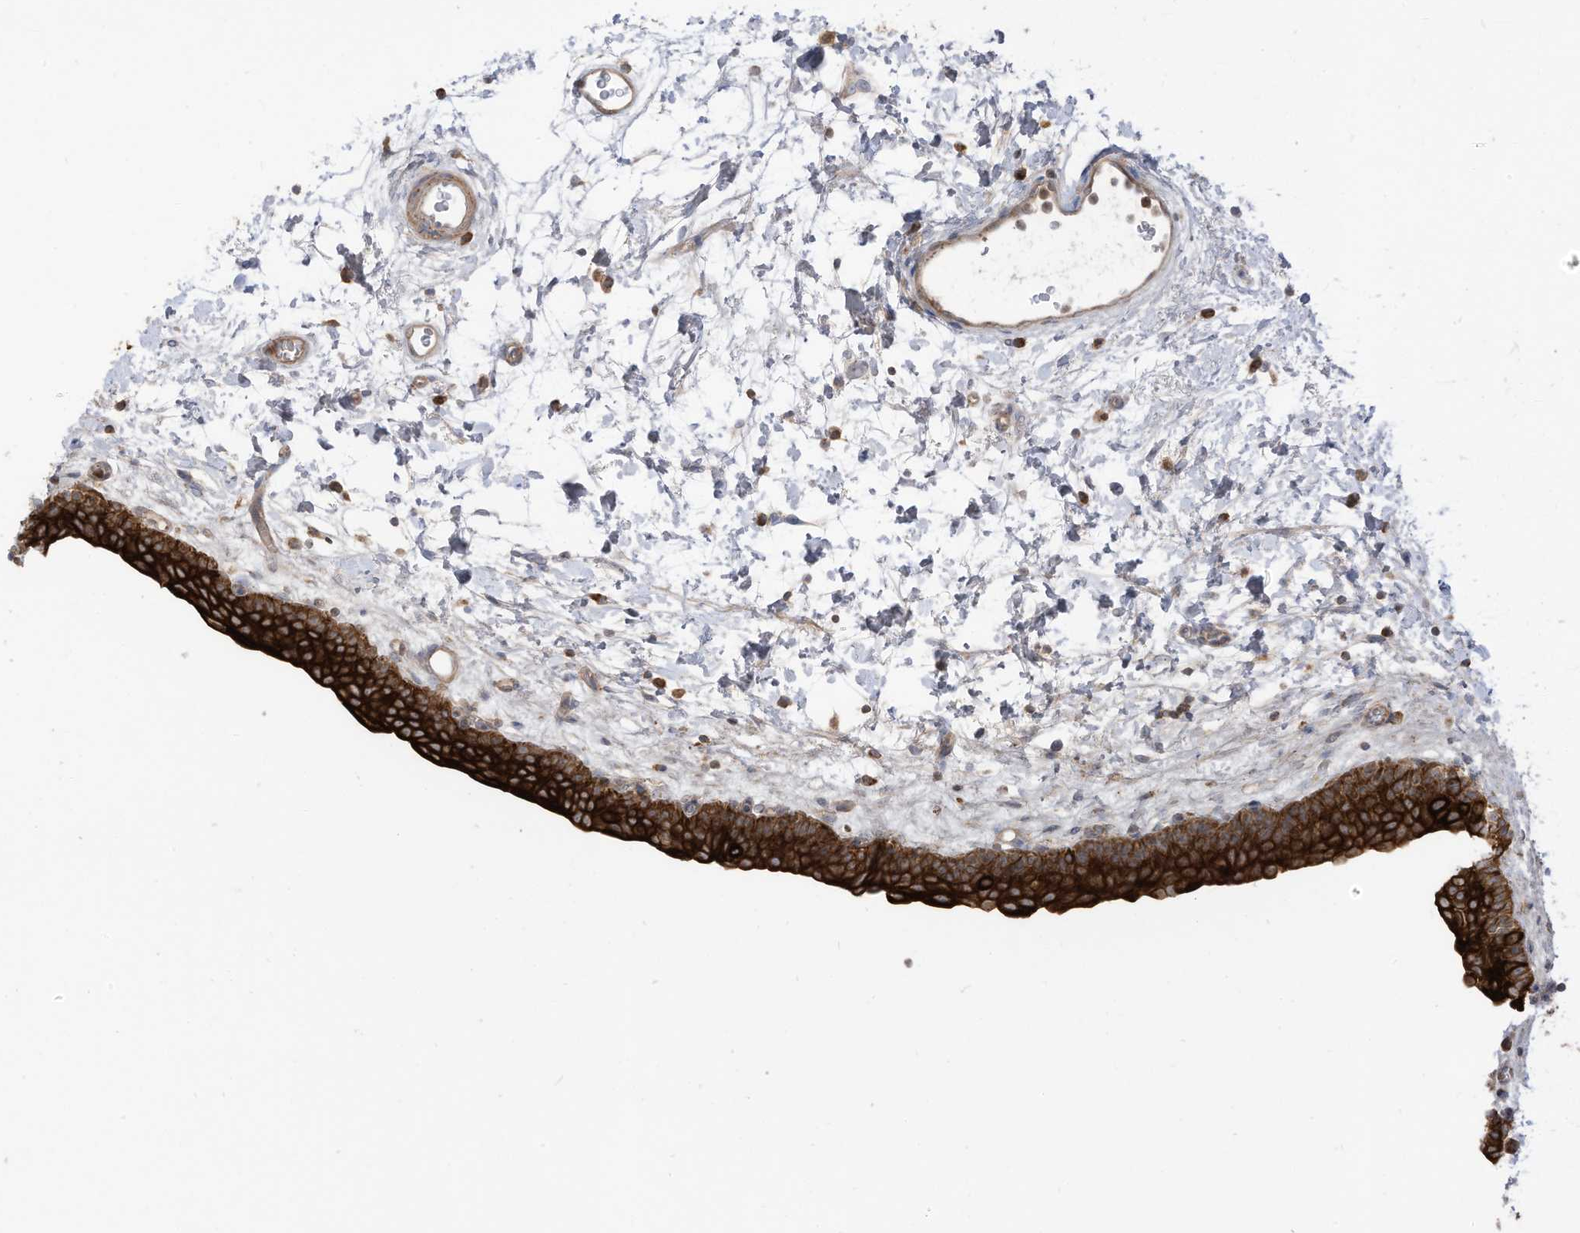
{"staining": {"intensity": "strong", "quantity": ">75%", "location": "cytoplasmic/membranous"}, "tissue": "urinary bladder", "cell_type": "Urothelial cells", "image_type": "normal", "snomed": [{"axis": "morphology", "description": "Normal tissue, NOS"}, {"axis": "topography", "description": "Urinary bladder"}], "caption": "This photomicrograph shows IHC staining of benign urinary bladder, with high strong cytoplasmic/membranous expression in approximately >75% of urothelial cells.", "gene": "CGAS", "patient": {"sex": "male", "age": 83}}